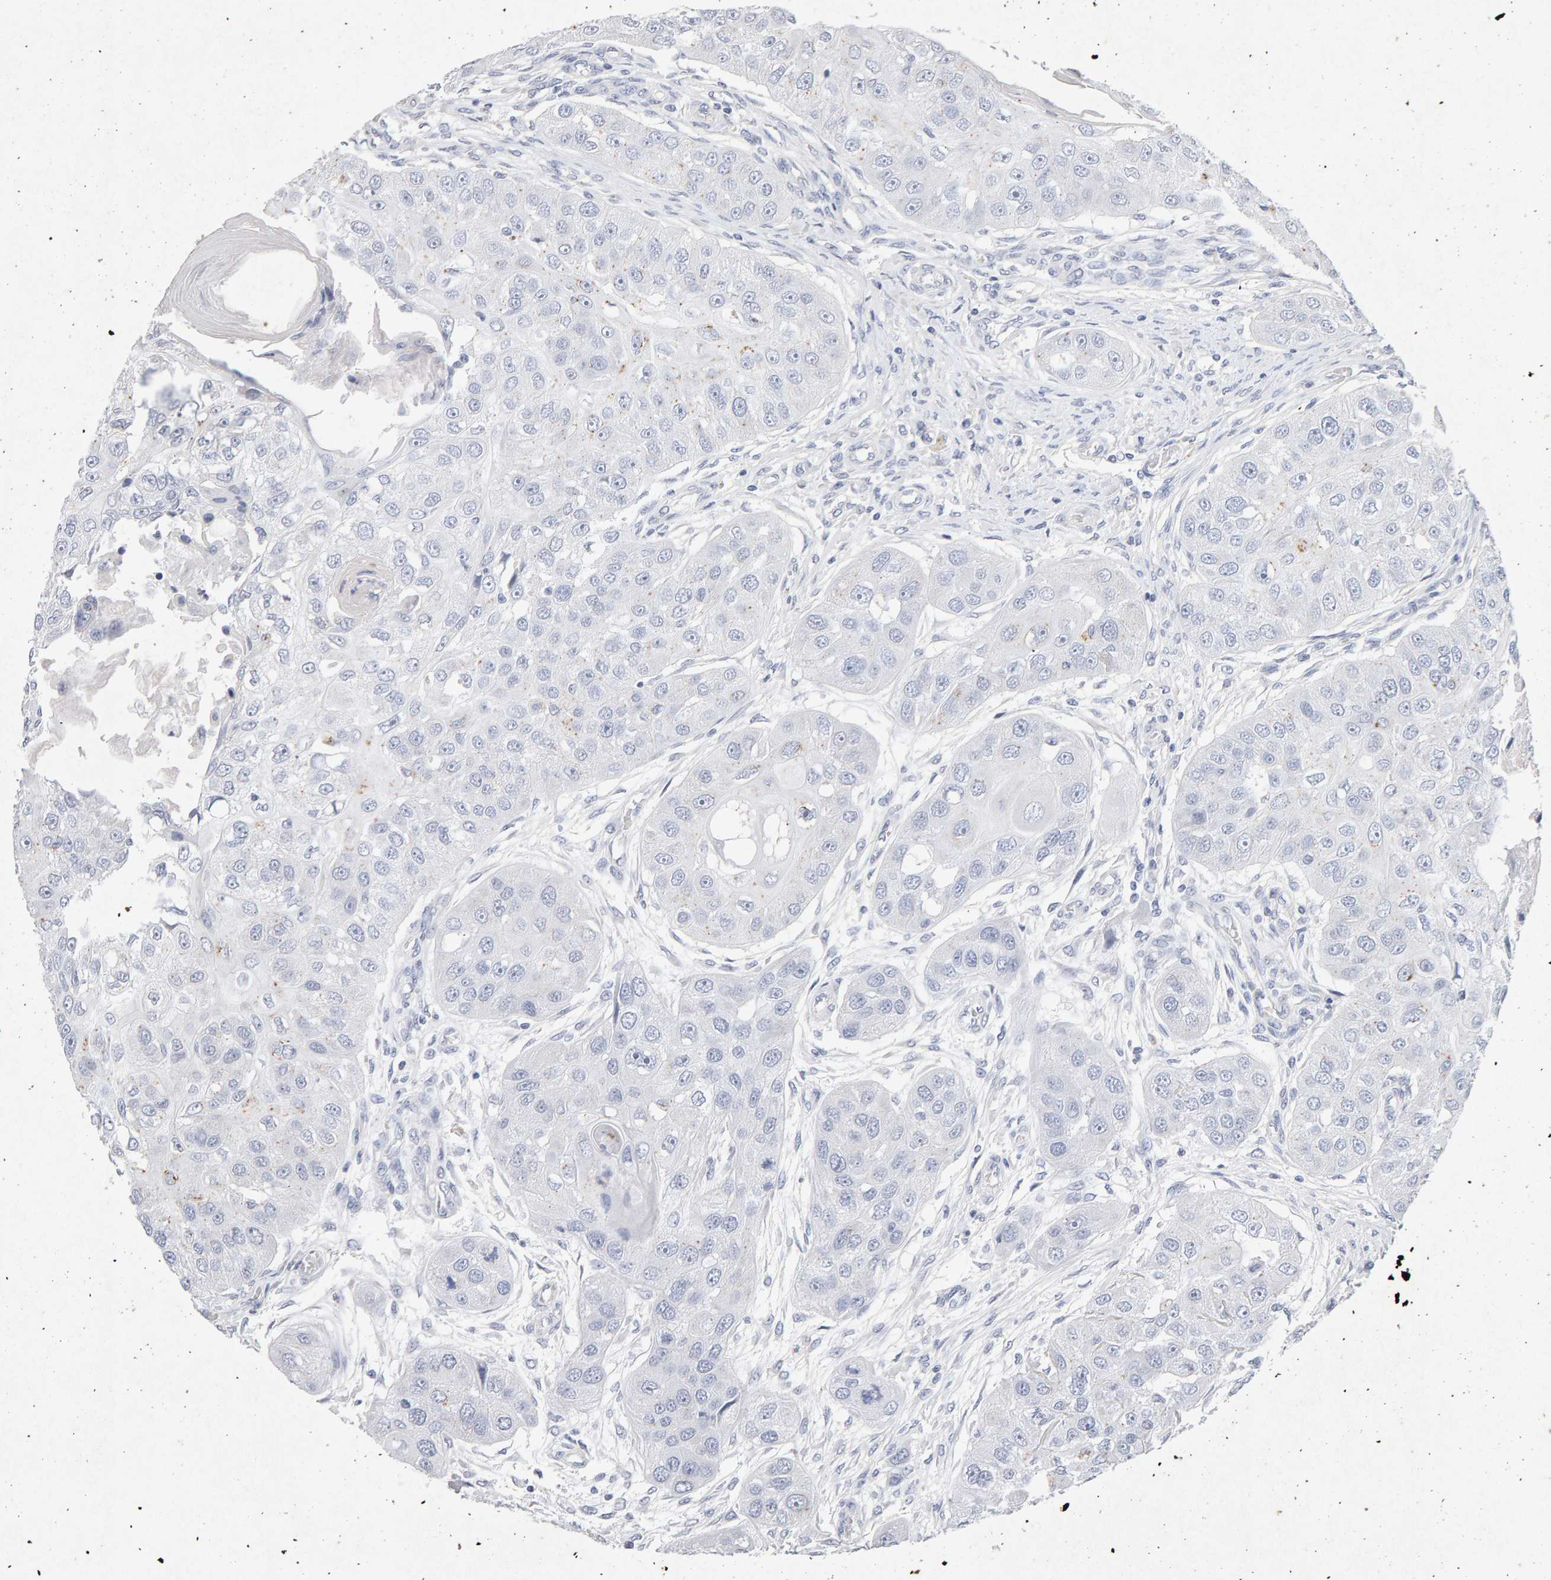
{"staining": {"intensity": "negative", "quantity": "none", "location": "none"}, "tissue": "head and neck cancer", "cell_type": "Tumor cells", "image_type": "cancer", "snomed": [{"axis": "morphology", "description": "Normal tissue, NOS"}, {"axis": "morphology", "description": "Squamous cell carcinoma, NOS"}, {"axis": "topography", "description": "Skeletal muscle"}, {"axis": "topography", "description": "Head-Neck"}], "caption": "Immunohistochemistry (IHC) histopathology image of human head and neck squamous cell carcinoma stained for a protein (brown), which demonstrates no positivity in tumor cells.", "gene": "PTPRM", "patient": {"sex": "male", "age": 51}}